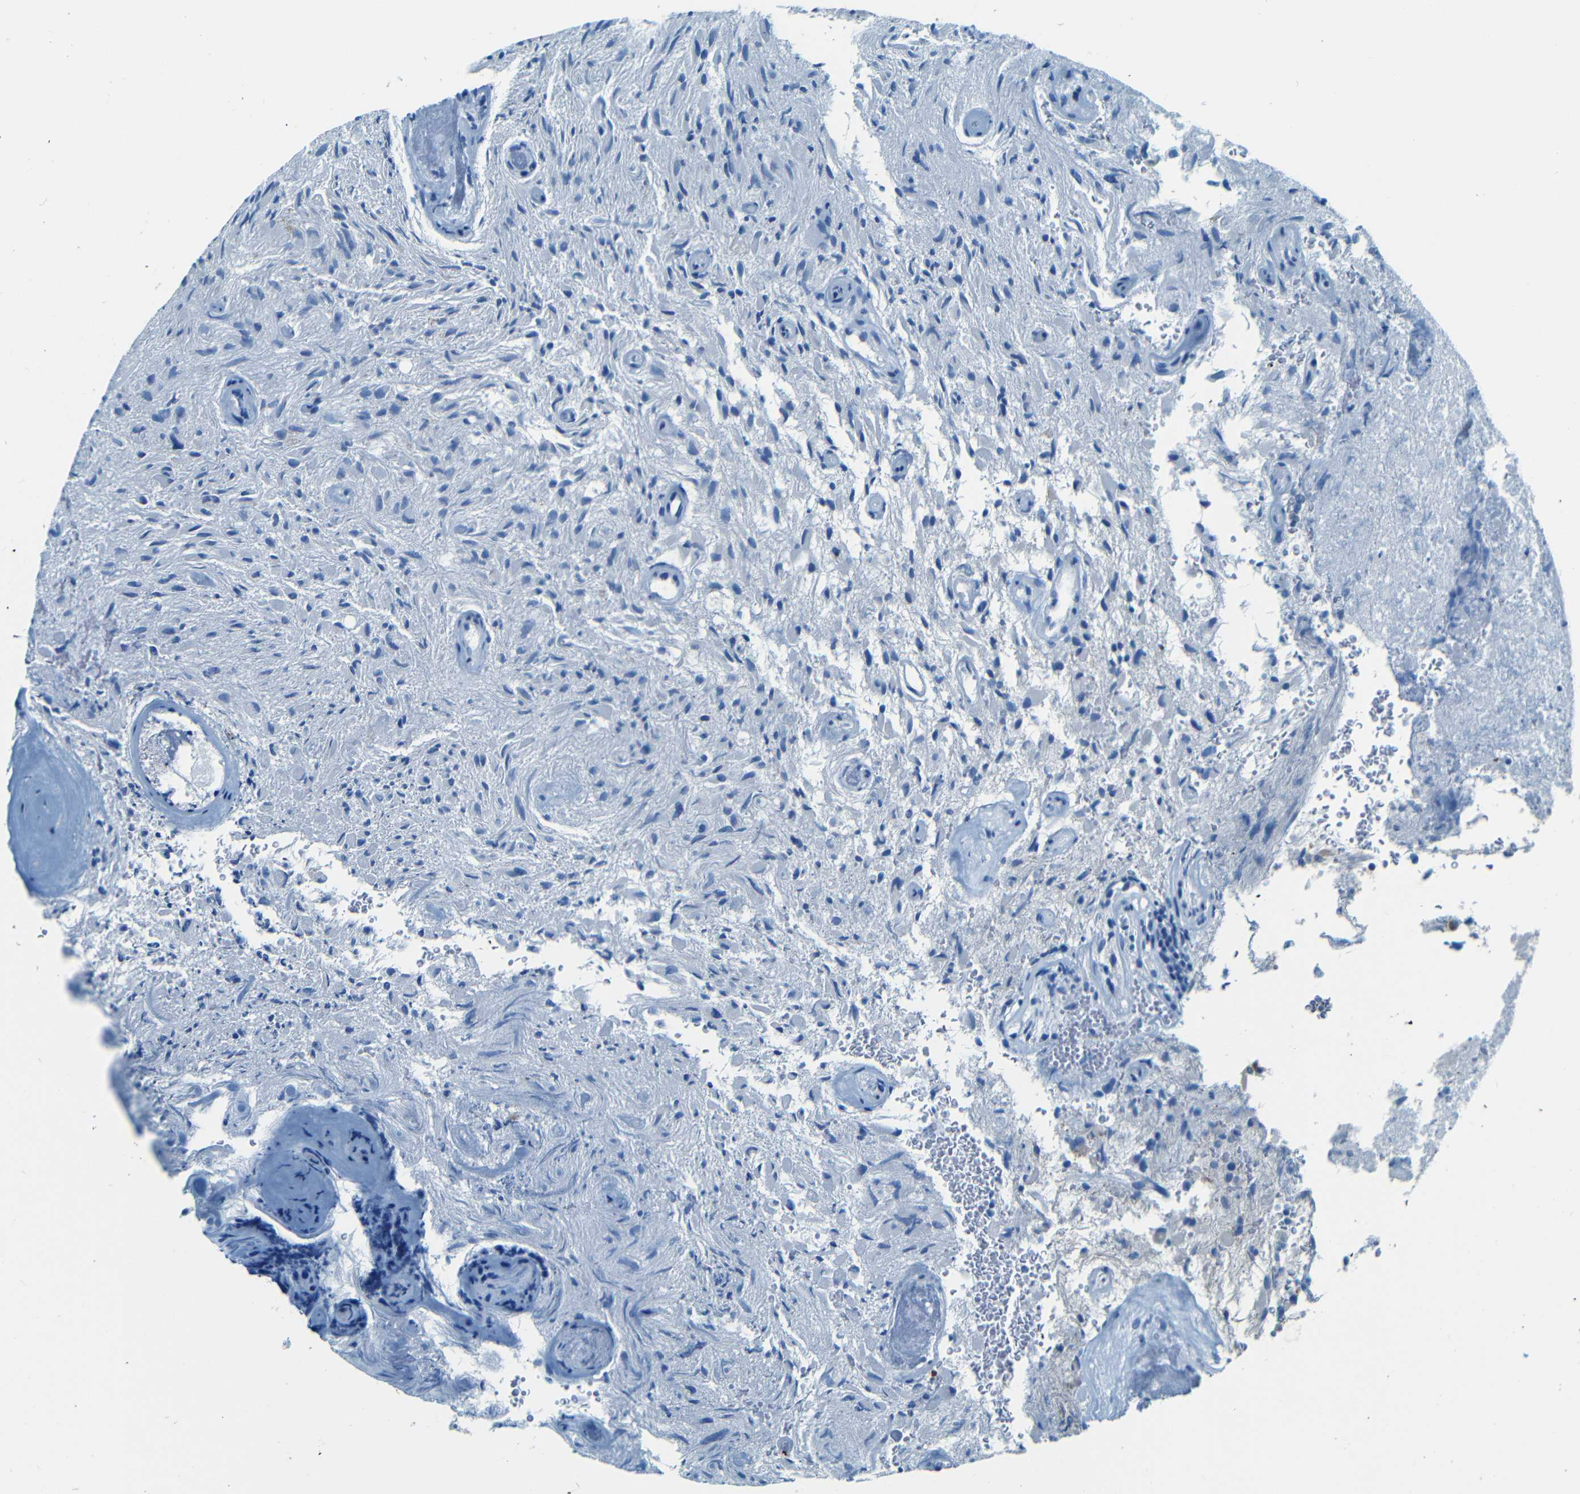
{"staining": {"intensity": "moderate", "quantity": "<25%", "location": "cytoplasmic/membranous"}, "tissue": "glioma", "cell_type": "Tumor cells", "image_type": "cancer", "snomed": [{"axis": "morphology", "description": "Glioma, malignant, High grade"}, {"axis": "topography", "description": "Brain"}], "caption": "This image shows immunohistochemistry staining of glioma, with low moderate cytoplasmic/membranous staining in approximately <25% of tumor cells.", "gene": "ZMAT1", "patient": {"sex": "male", "age": 71}}